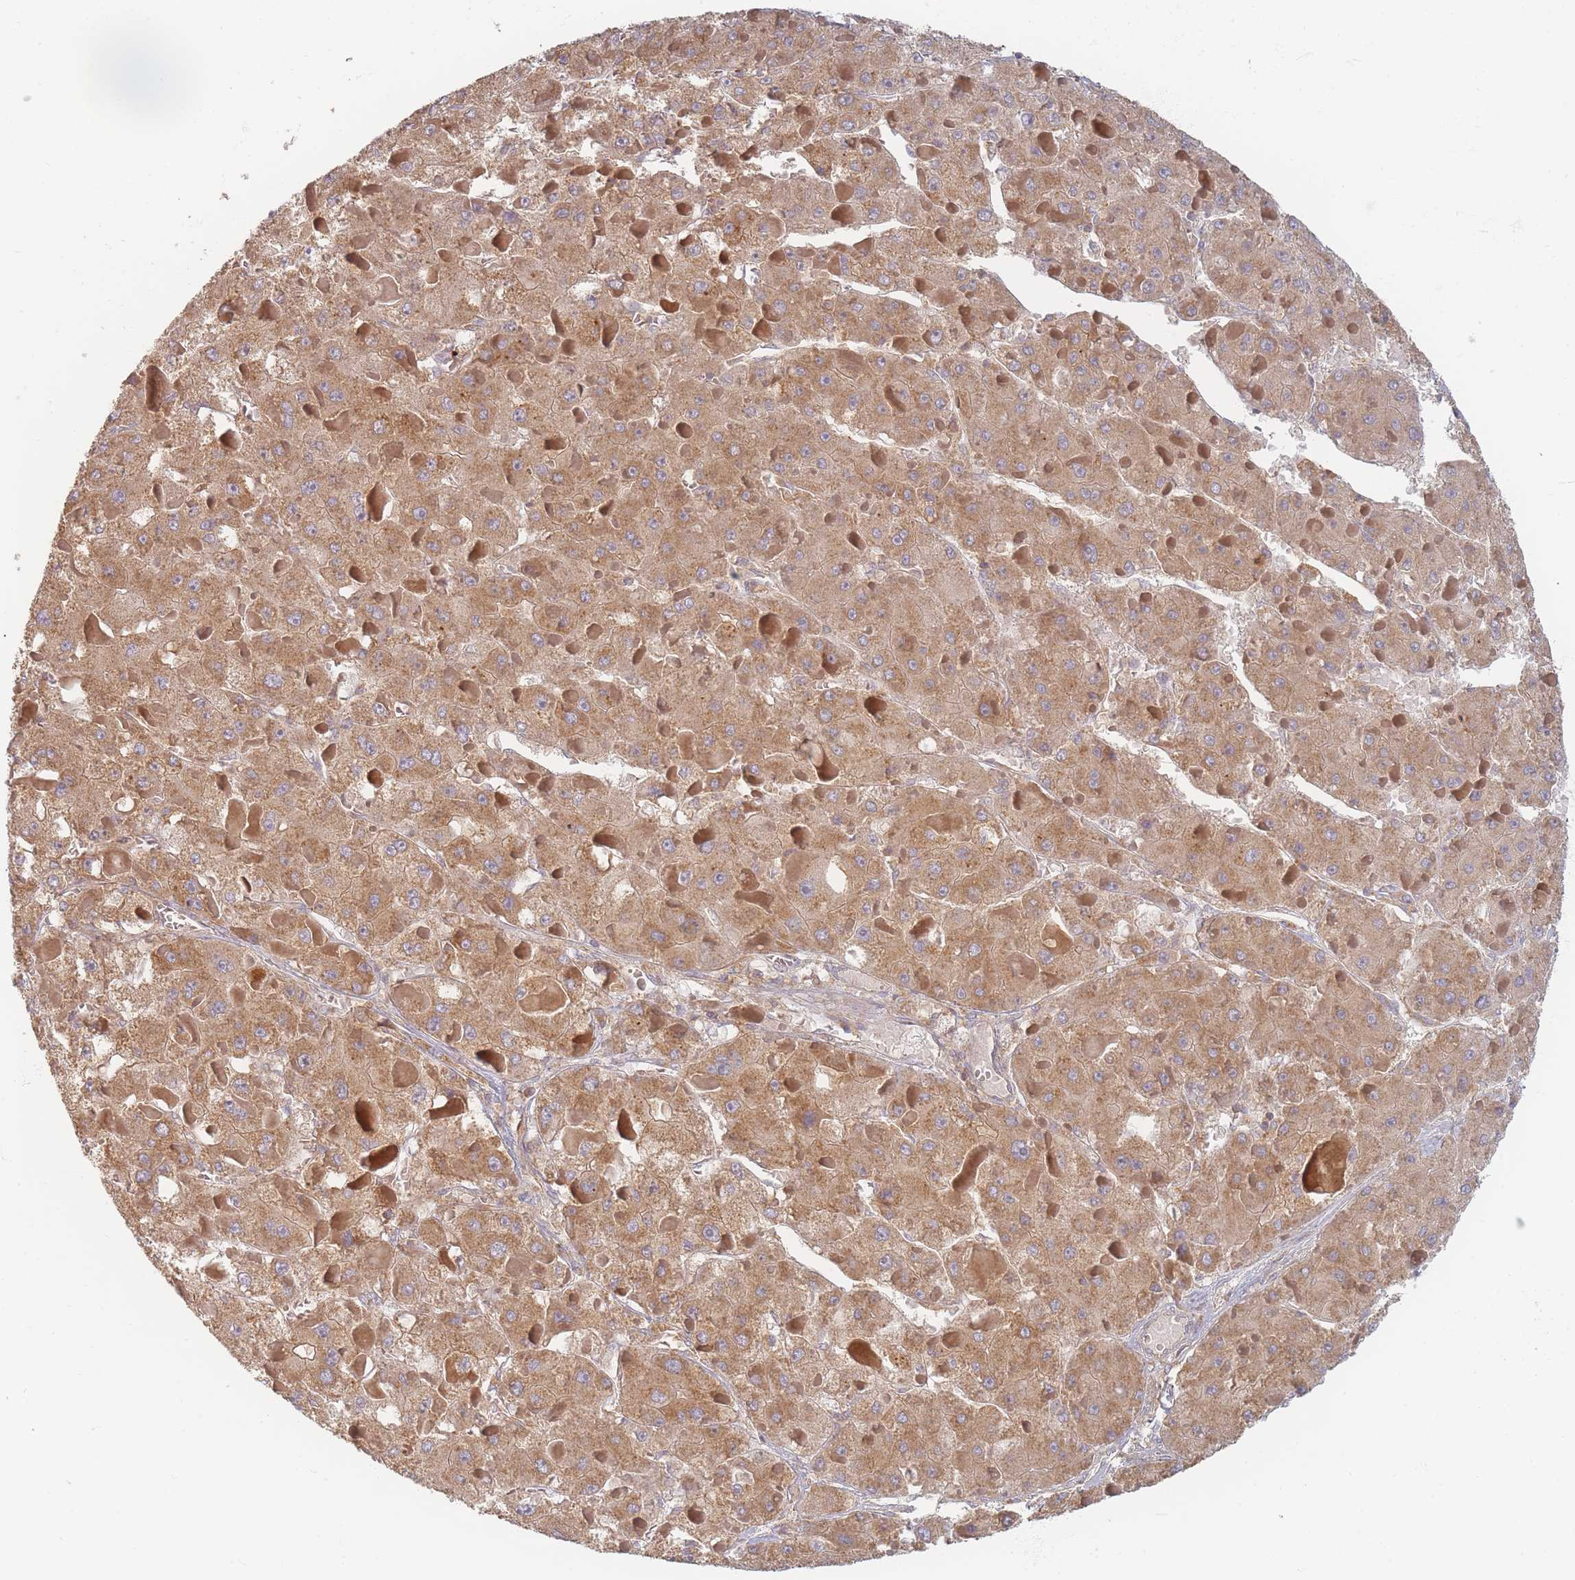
{"staining": {"intensity": "moderate", "quantity": ">75%", "location": "cytoplasmic/membranous"}, "tissue": "liver cancer", "cell_type": "Tumor cells", "image_type": "cancer", "snomed": [{"axis": "morphology", "description": "Carcinoma, Hepatocellular, NOS"}, {"axis": "topography", "description": "Liver"}], "caption": "A high-resolution photomicrograph shows immunohistochemistry staining of liver hepatocellular carcinoma, which shows moderate cytoplasmic/membranous expression in about >75% of tumor cells. The staining was performed using DAB (3,3'-diaminobenzidine), with brown indicating positive protein expression. Nuclei are stained blue with hematoxylin.", "gene": "SLC35F3", "patient": {"sex": "female", "age": 73}}